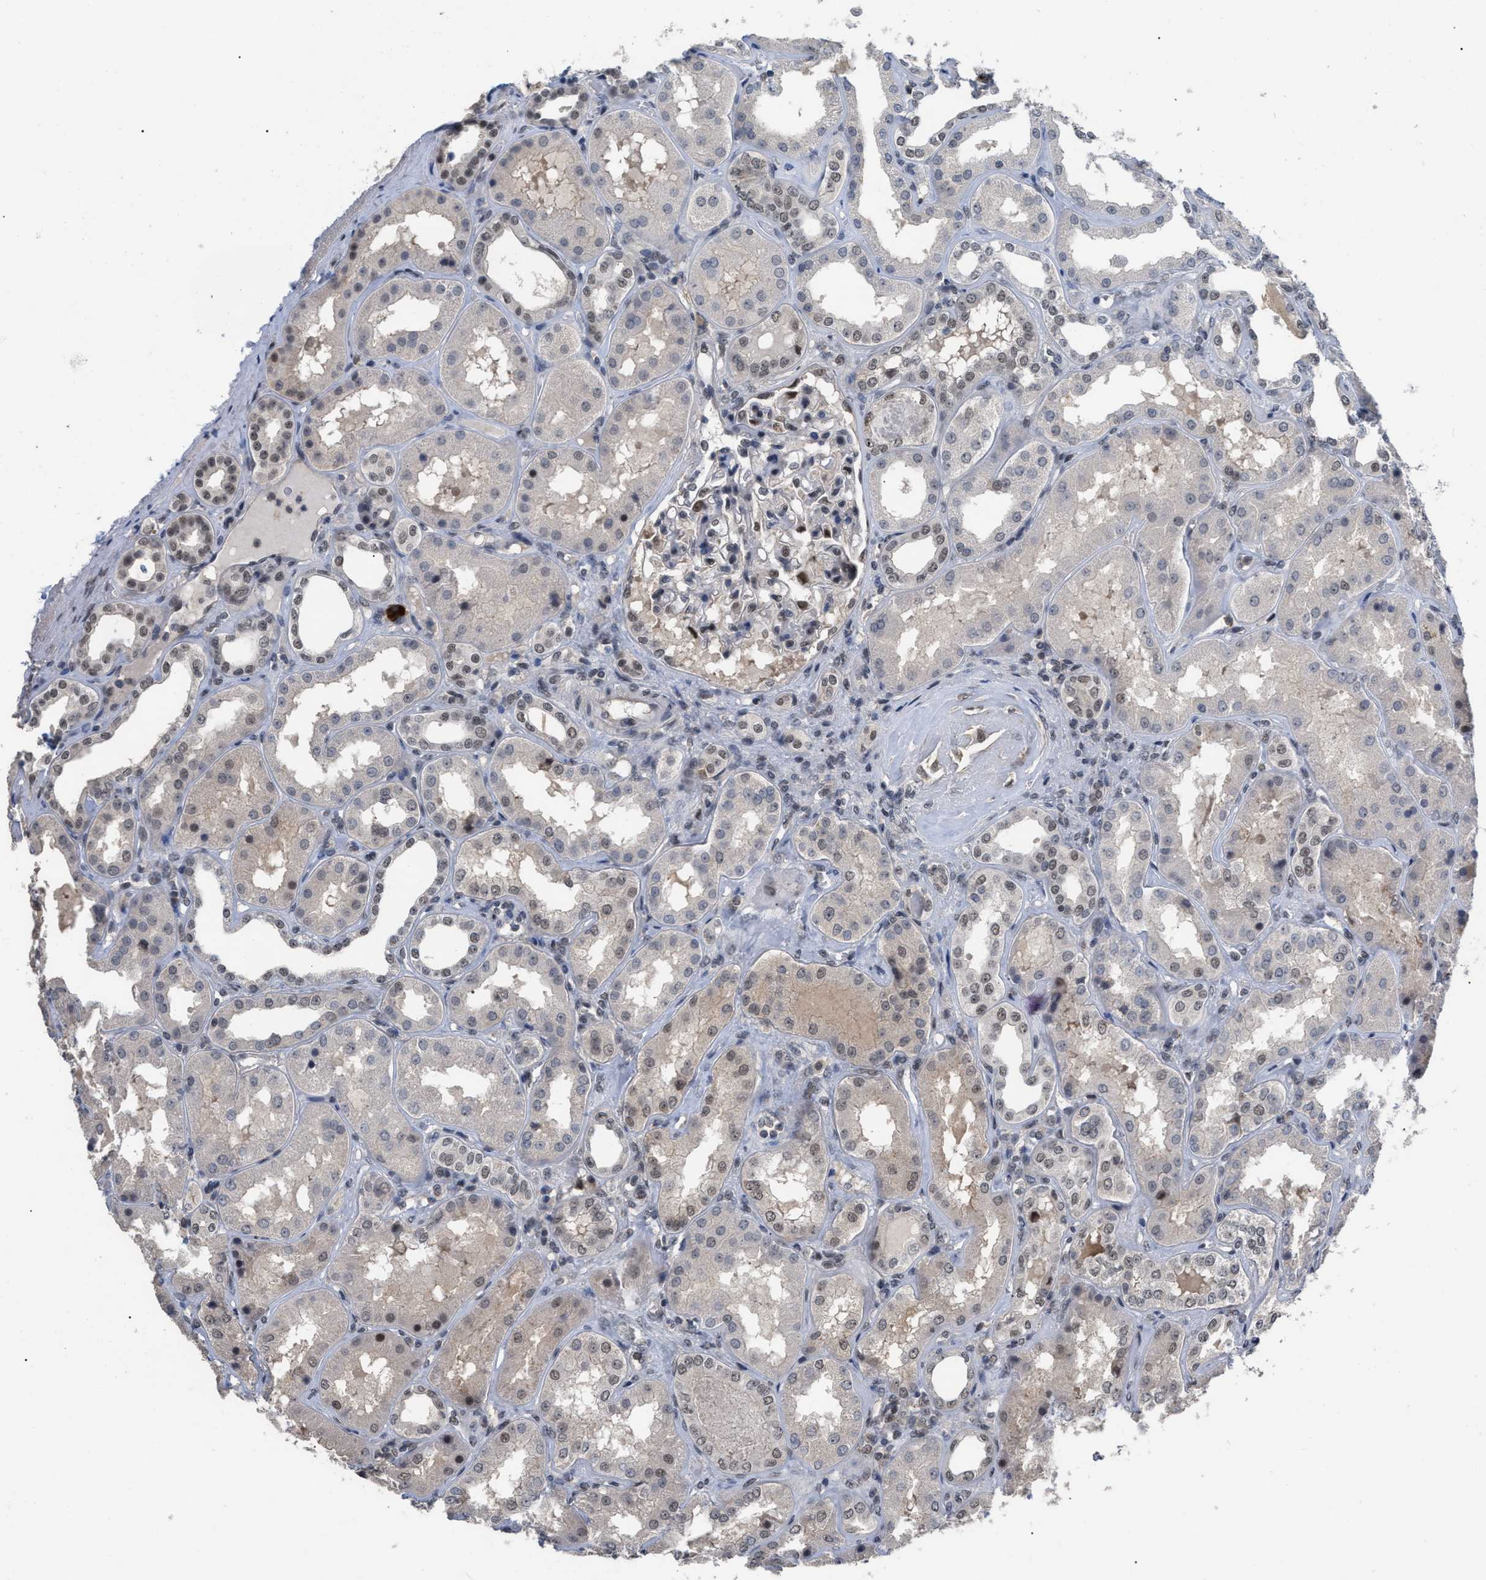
{"staining": {"intensity": "moderate", "quantity": "25%-75%", "location": "nuclear"}, "tissue": "kidney", "cell_type": "Cells in glomeruli", "image_type": "normal", "snomed": [{"axis": "morphology", "description": "Normal tissue, NOS"}, {"axis": "topography", "description": "Kidney"}], "caption": "Kidney stained for a protein exhibits moderate nuclear positivity in cells in glomeruli. The protein is stained brown, and the nuclei are stained in blue (DAB IHC with brightfield microscopy, high magnification).", "gene": "JAZF1", "patient": {"sex": "female", "age": 56}}